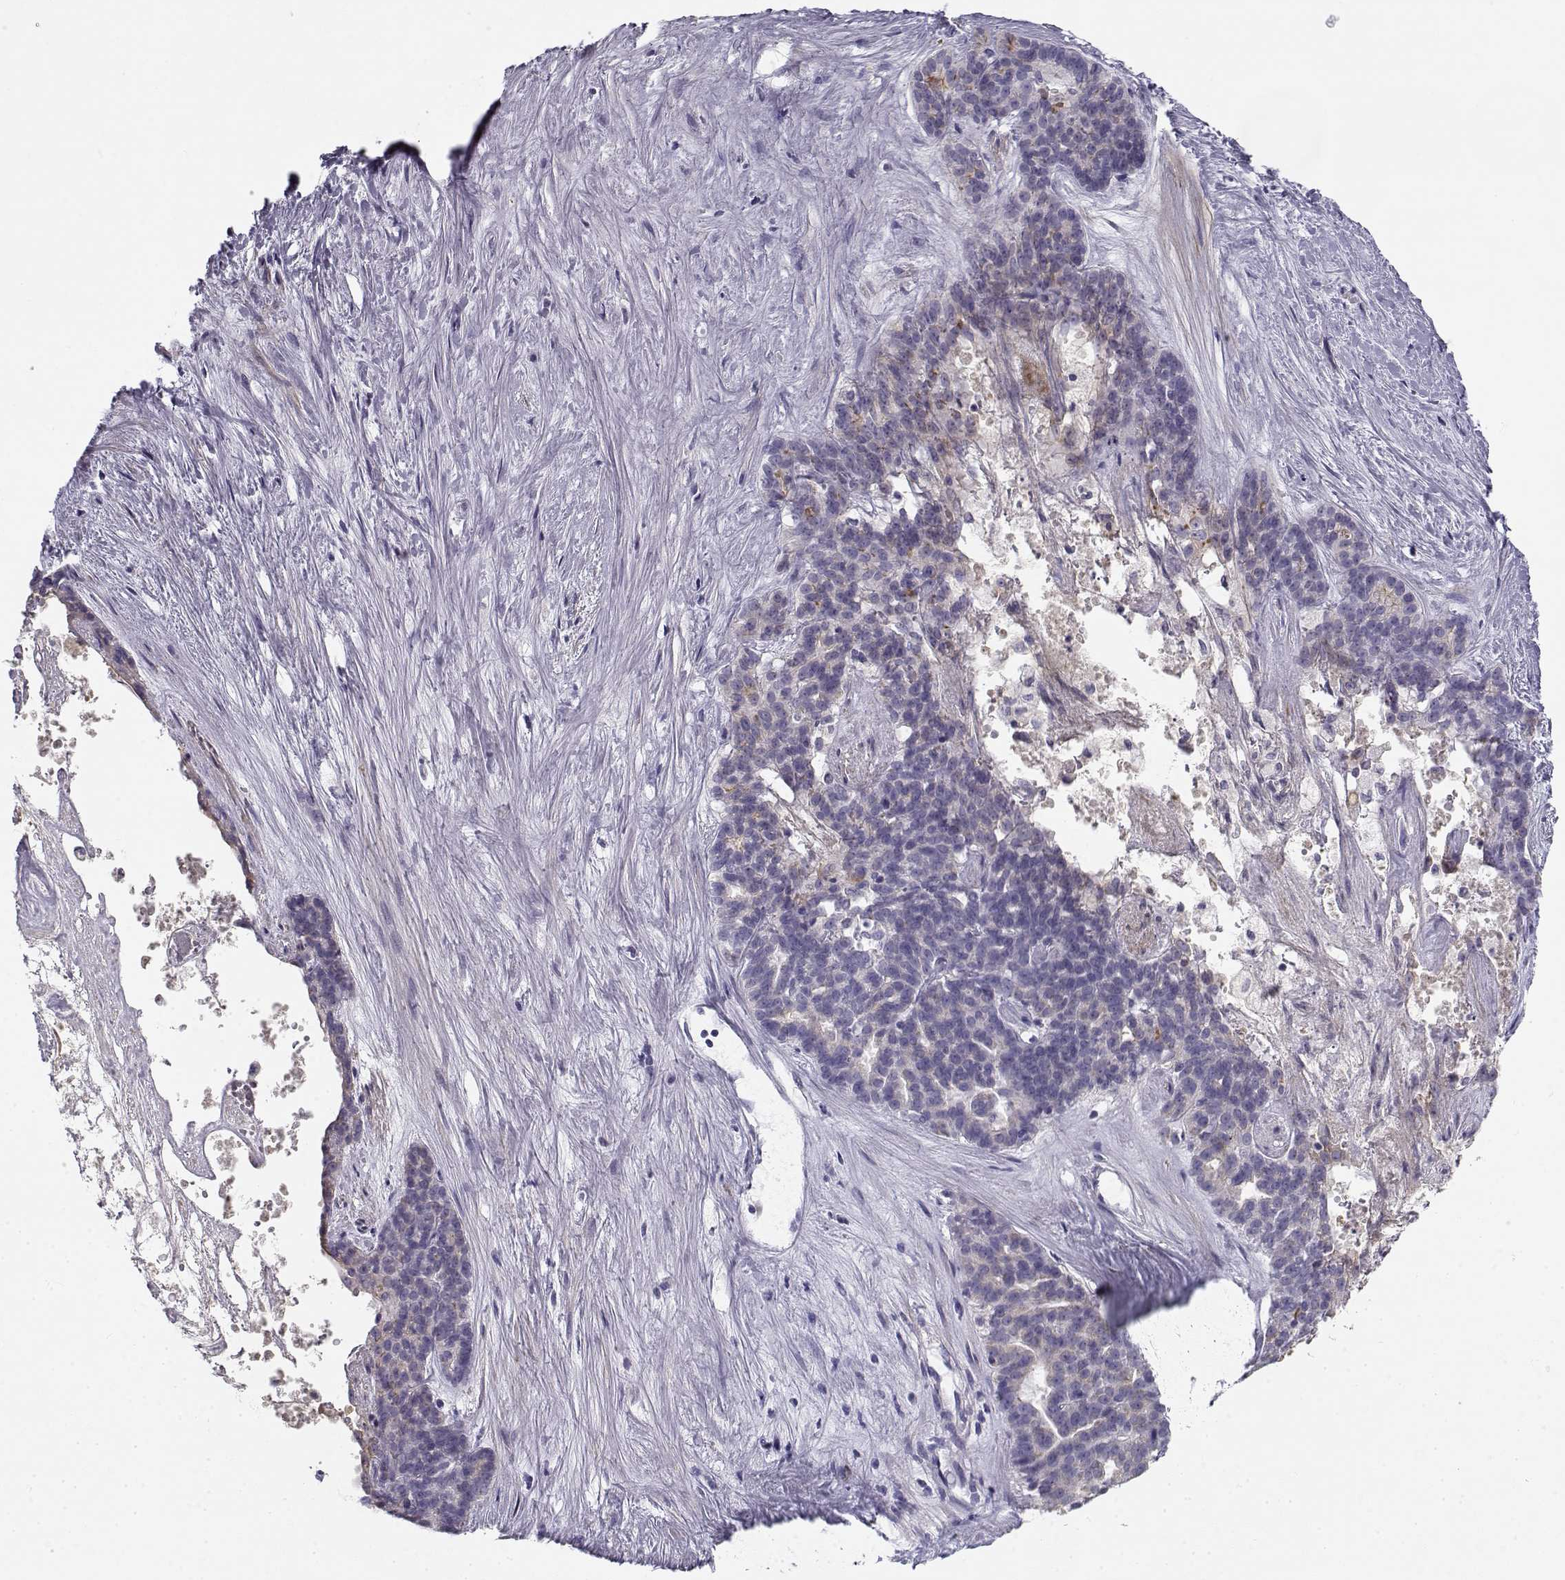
{"staining": {"intensity": "negative", "quantity": "none", "location": "none"}, "tissue": "liver cancer", "cell_type": "Tumor cells", "image_type": "cancer", "snomed": [{"axis": "morphology", "description": "Cholangiocarcinoma"}, {"axis": "topography", "description": "Liver"}], "caption": "An immunohistochemistry (IHC) photomicrograph of liver cancer is shown. There is no staining in tumor cells of liver cancer.", "gene": "CREB3L3", "patient": {"sex": "female", "age": 47}}